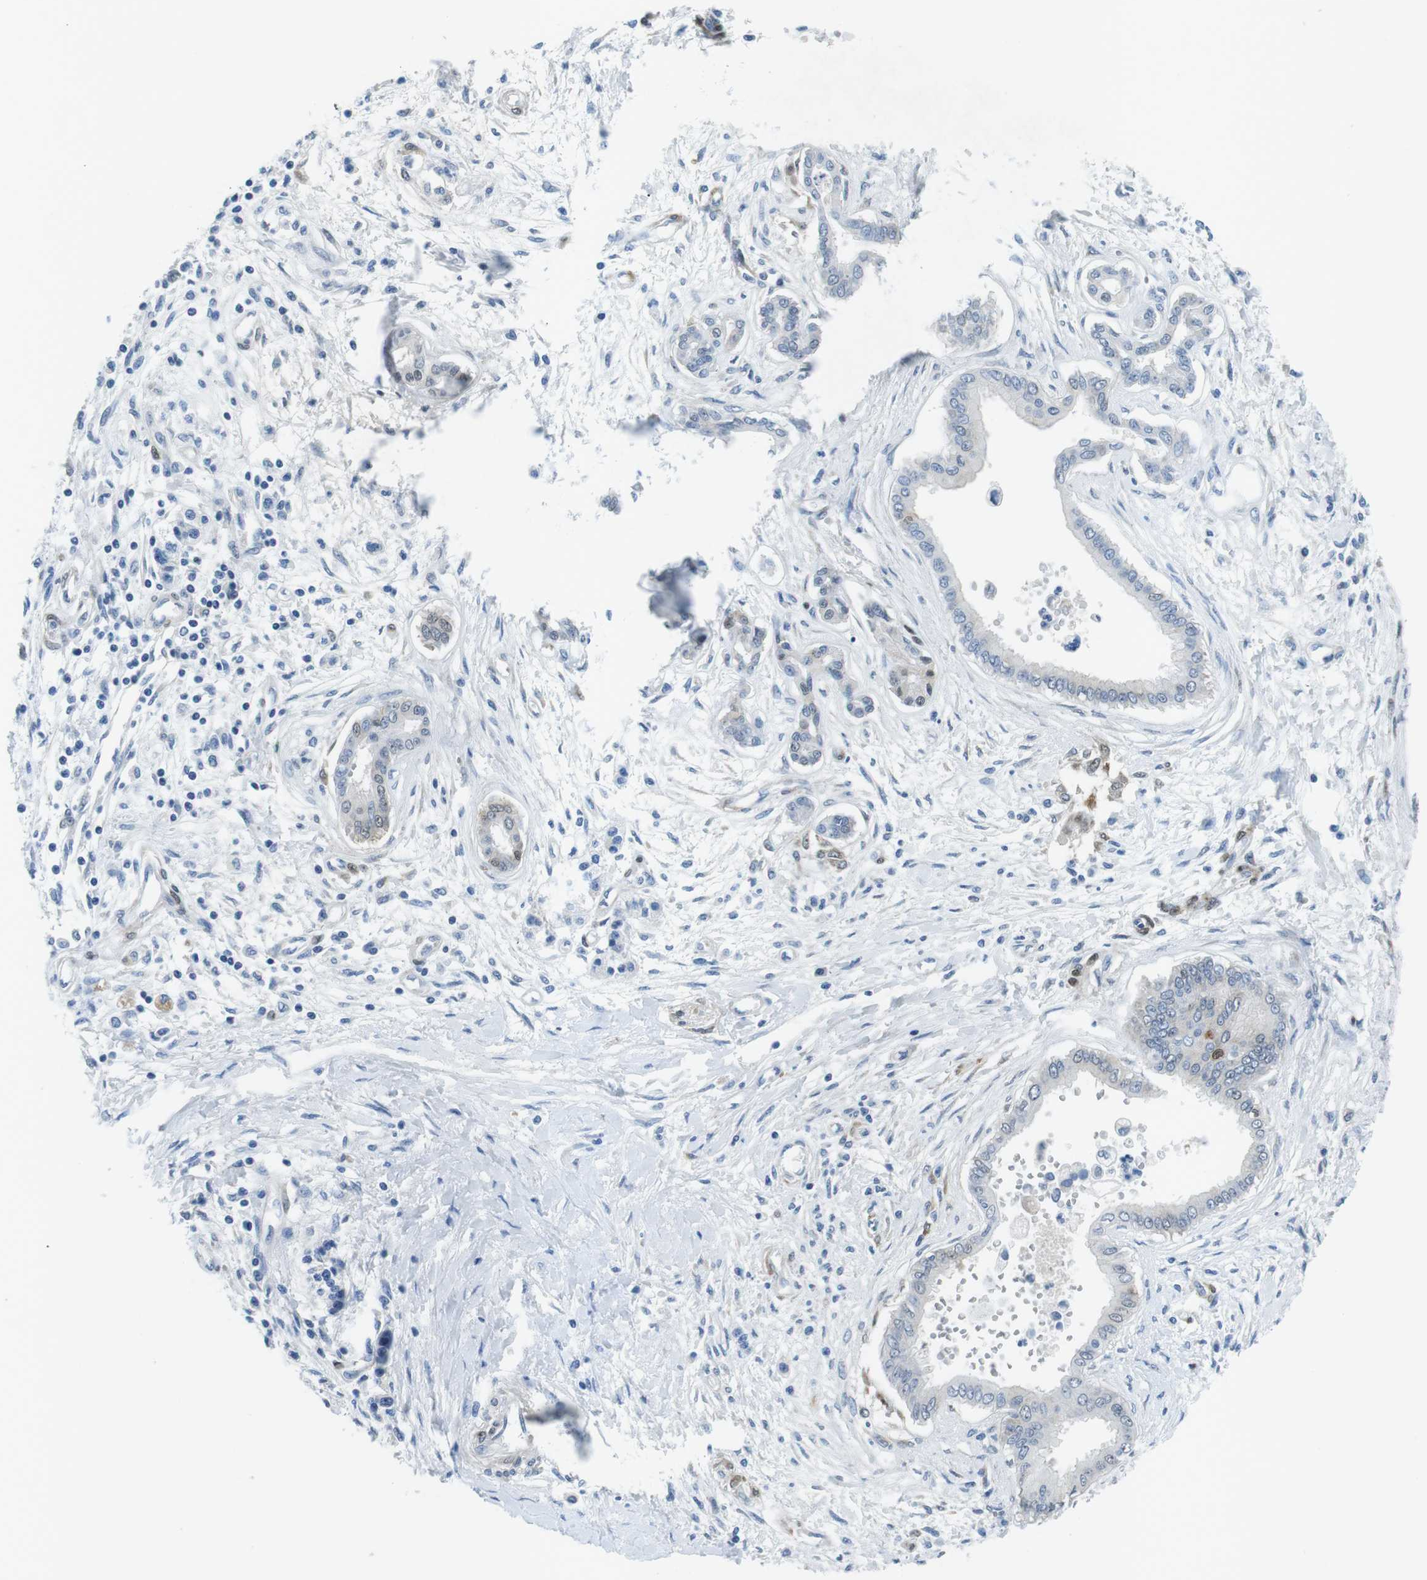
{"staining": {"intensity": "negative", "quantity": "none", "location": "none"}, "tissue": "pancreatic cancer", "cell_type": "Tumor cells", "image_type": "cancer", "snomed": [{"axis": "morphology", "description": "Adenocarcinoma, NOS"}, {"axis": "topography", "description": "Pancreas"}], "caption": "This image is of adenocarcinoma (pancreatic) stained with IHC to label a protein in brown with the nuclei are counter-stained blue. There is no expression in tumor cells. Brightfield microscopy of immunohistochemistry stained with DAB (3,3'-diaminobenzidine) (brown) and hematoxylin (blue), captured at high magnification.", "gene": "PHLDA1", "patient": {"sex": "male", "age": 56}}